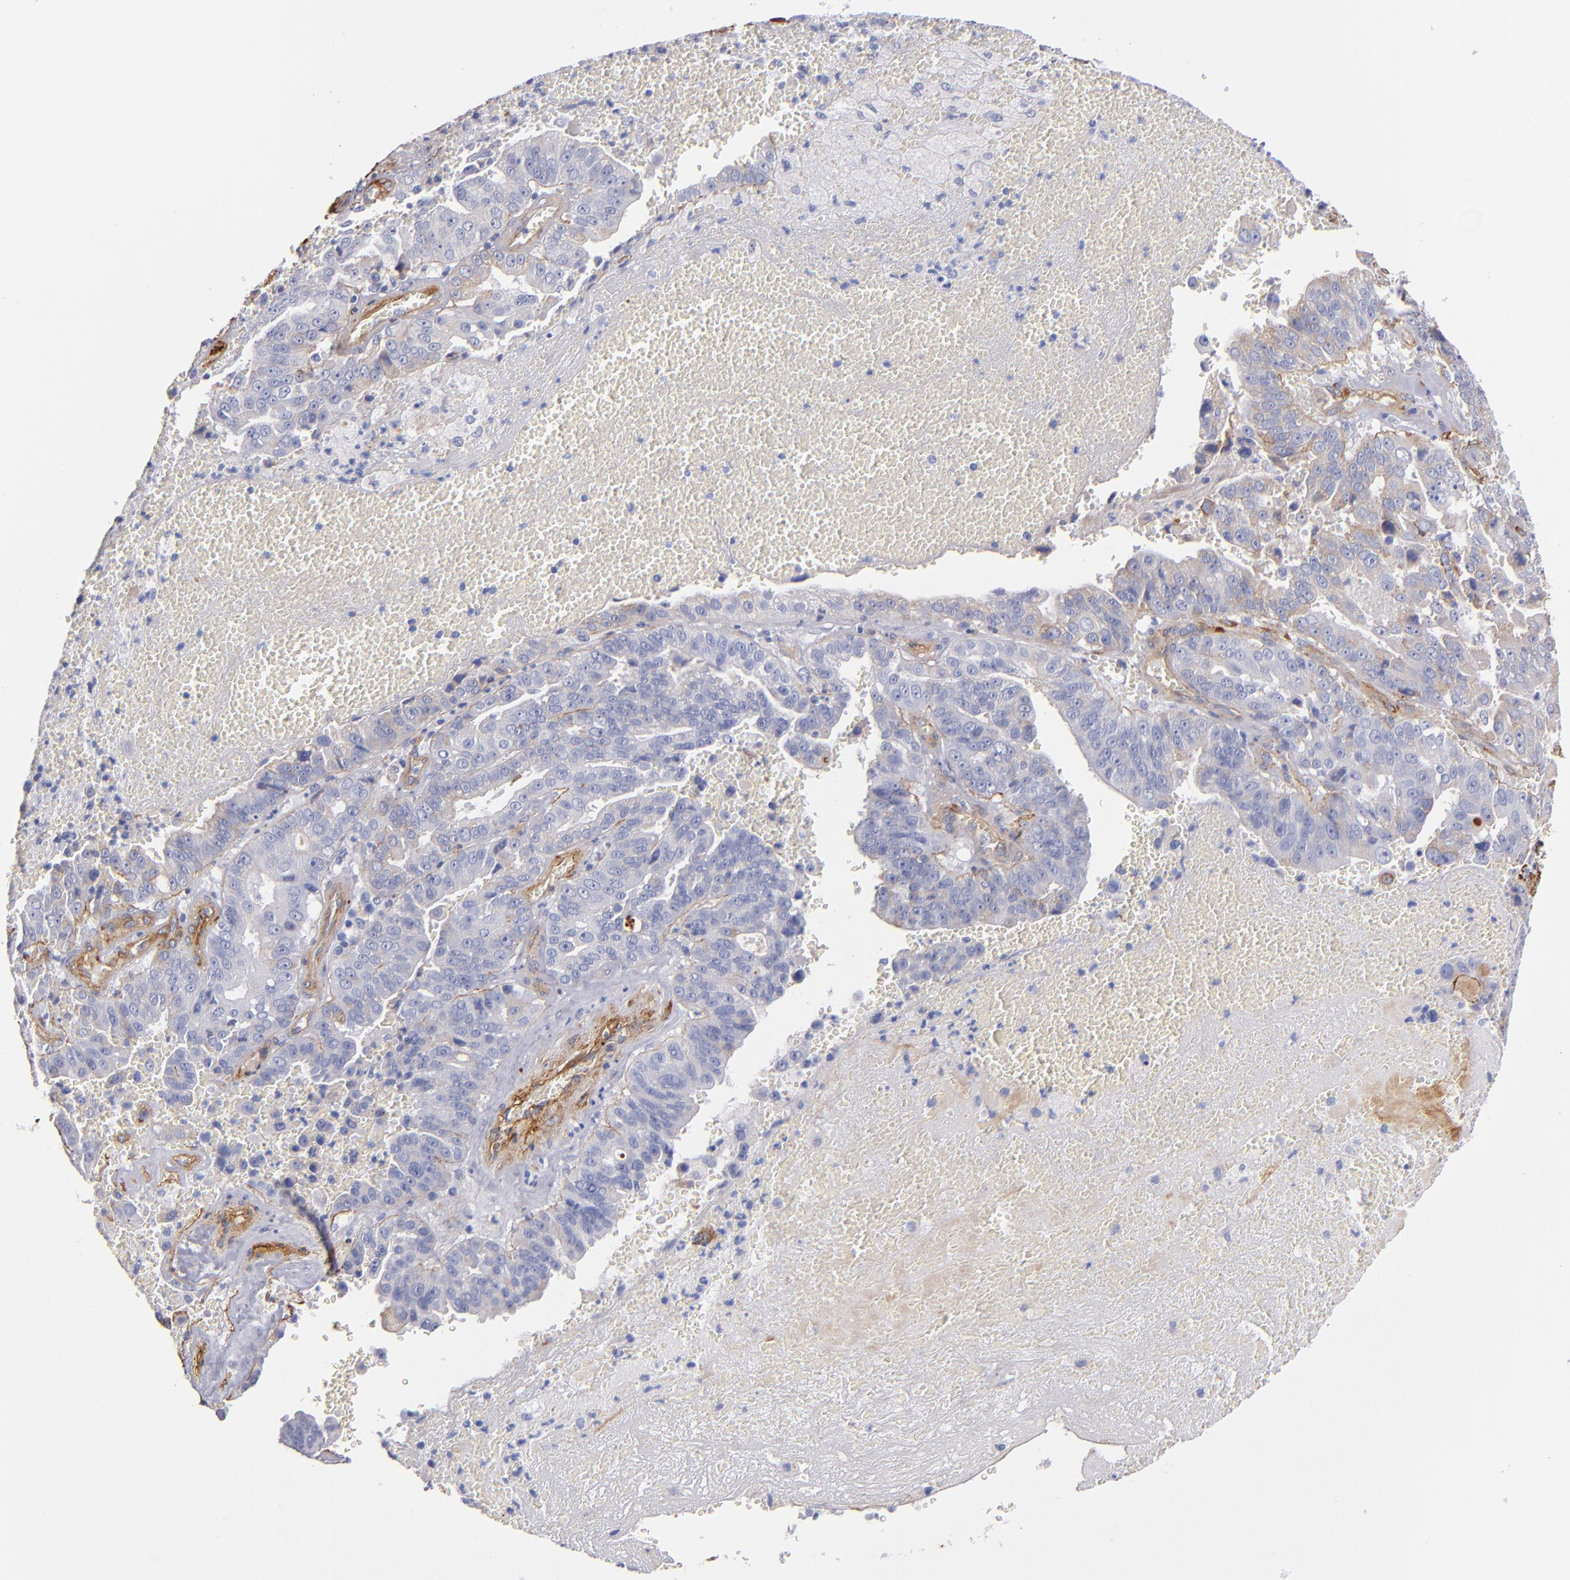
{"staining": {"intensity": "weak", "quantity": "<25%", "location": "cytoplasmic/membranous"}, "tissue": "liver cancer", "cell_type": "Tumor cells", "image_type": "cancer", "snomed": [{"axis": "morphology", "description": "Cholangiocarcinoma"}, {"axis": "topography", "description": "Liver"}], "caption": "Human liver cancer stained for a protein using immunohistochemistry exhibits no positivity in tumor cells.", "gene": "LAMC1", "patient": {"sex": "female", "age": 79}}